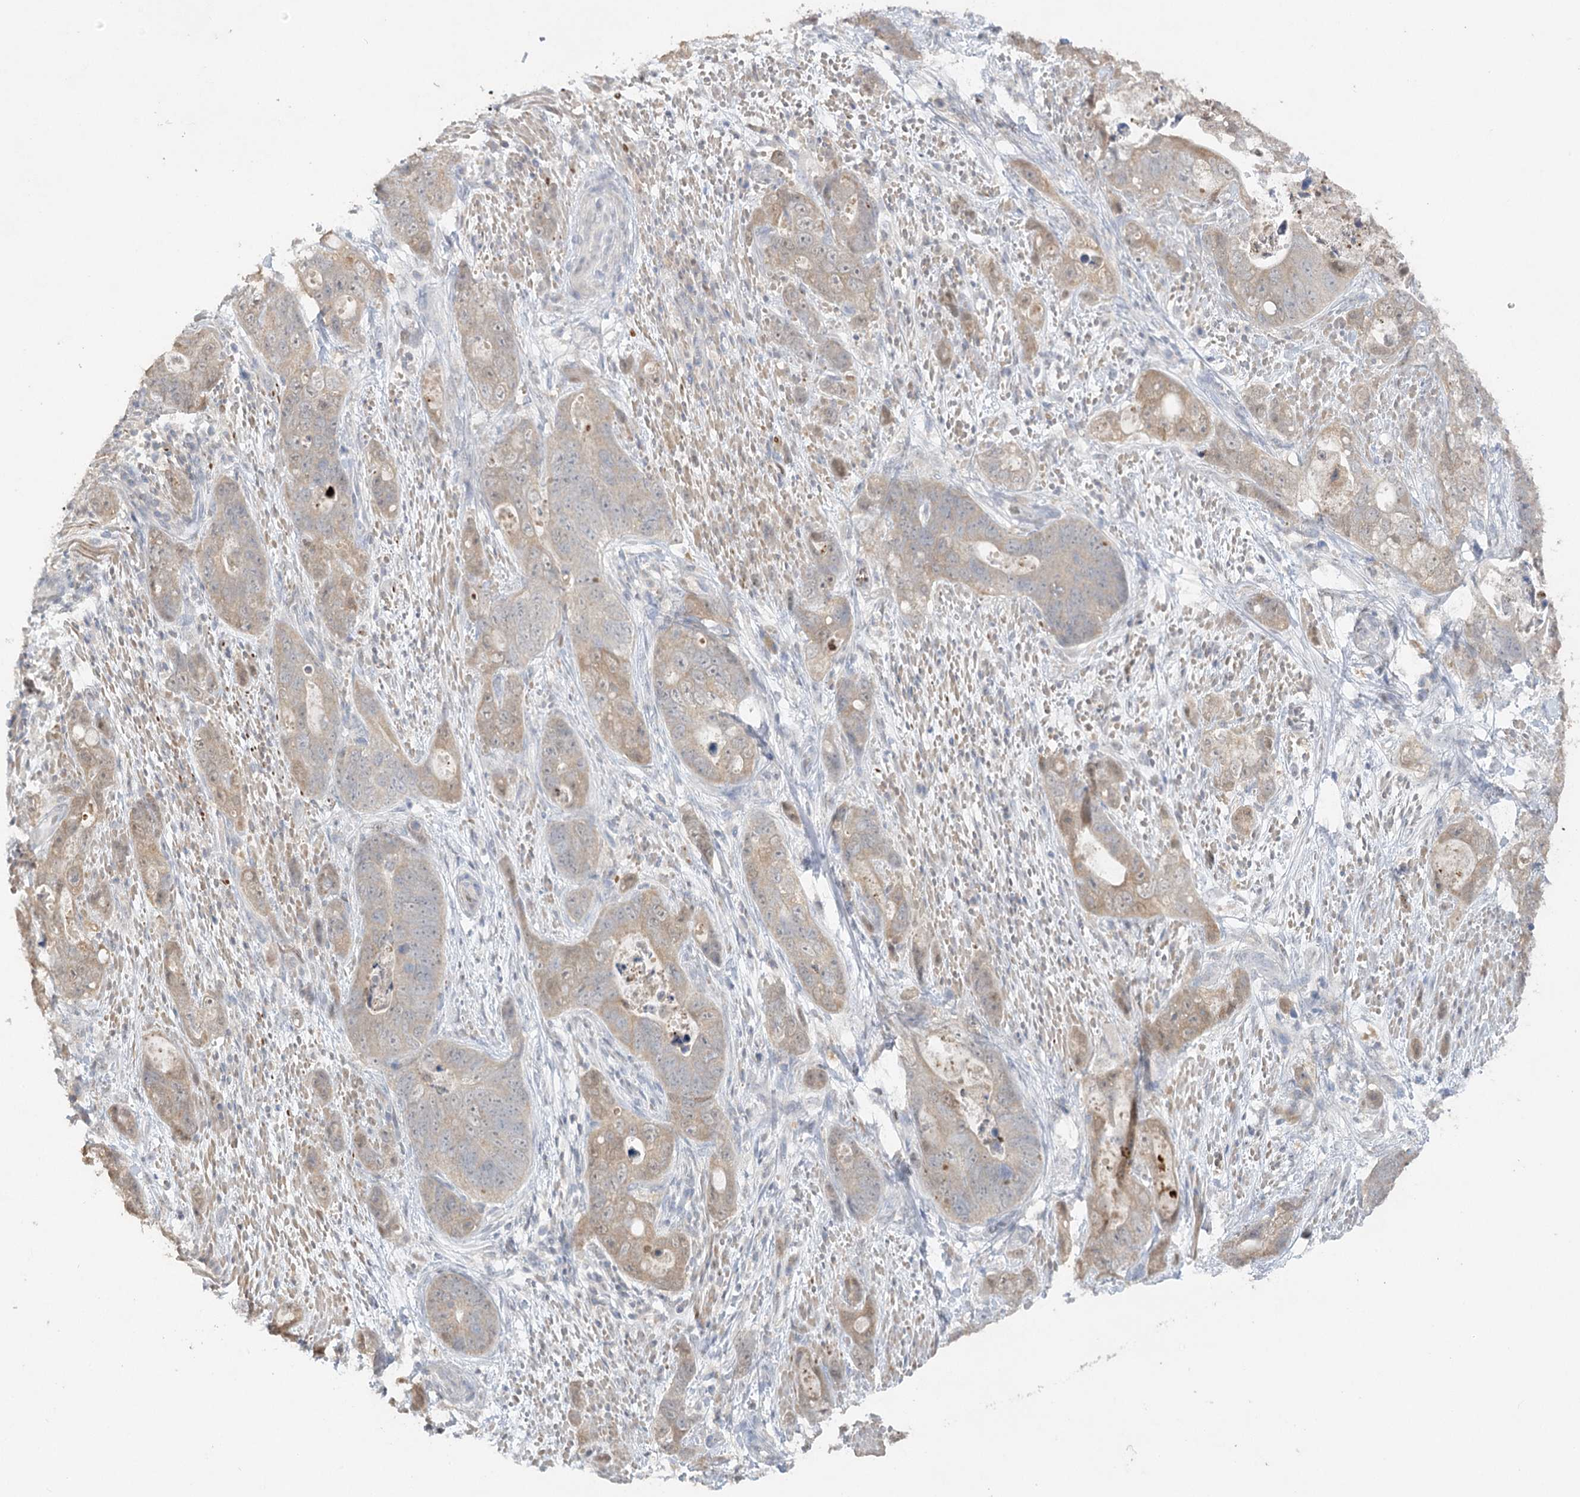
{"staining": {"intensity": "weak", "quantity": "25%-75%", "location": "cytoplasmic/membranous"}, "tissue": "stomach cancer", "cell_type": "Tumor cells", "image_type": "cancer", "snomed": [{"axis": "morphology", "description": "Adenocarcinoma, NOS"}, {"axis": "topography", "description": "Stomach"}], "caption": "There is low levels of weak cytoplasmic/membranous positivity in tumor cells of stomach adenocarcinoma, as demonstrated by immunohistochemical staining (brown color).", "gene": "TRAF3IP1", "patient": {"sex": "female", "age": 89}}